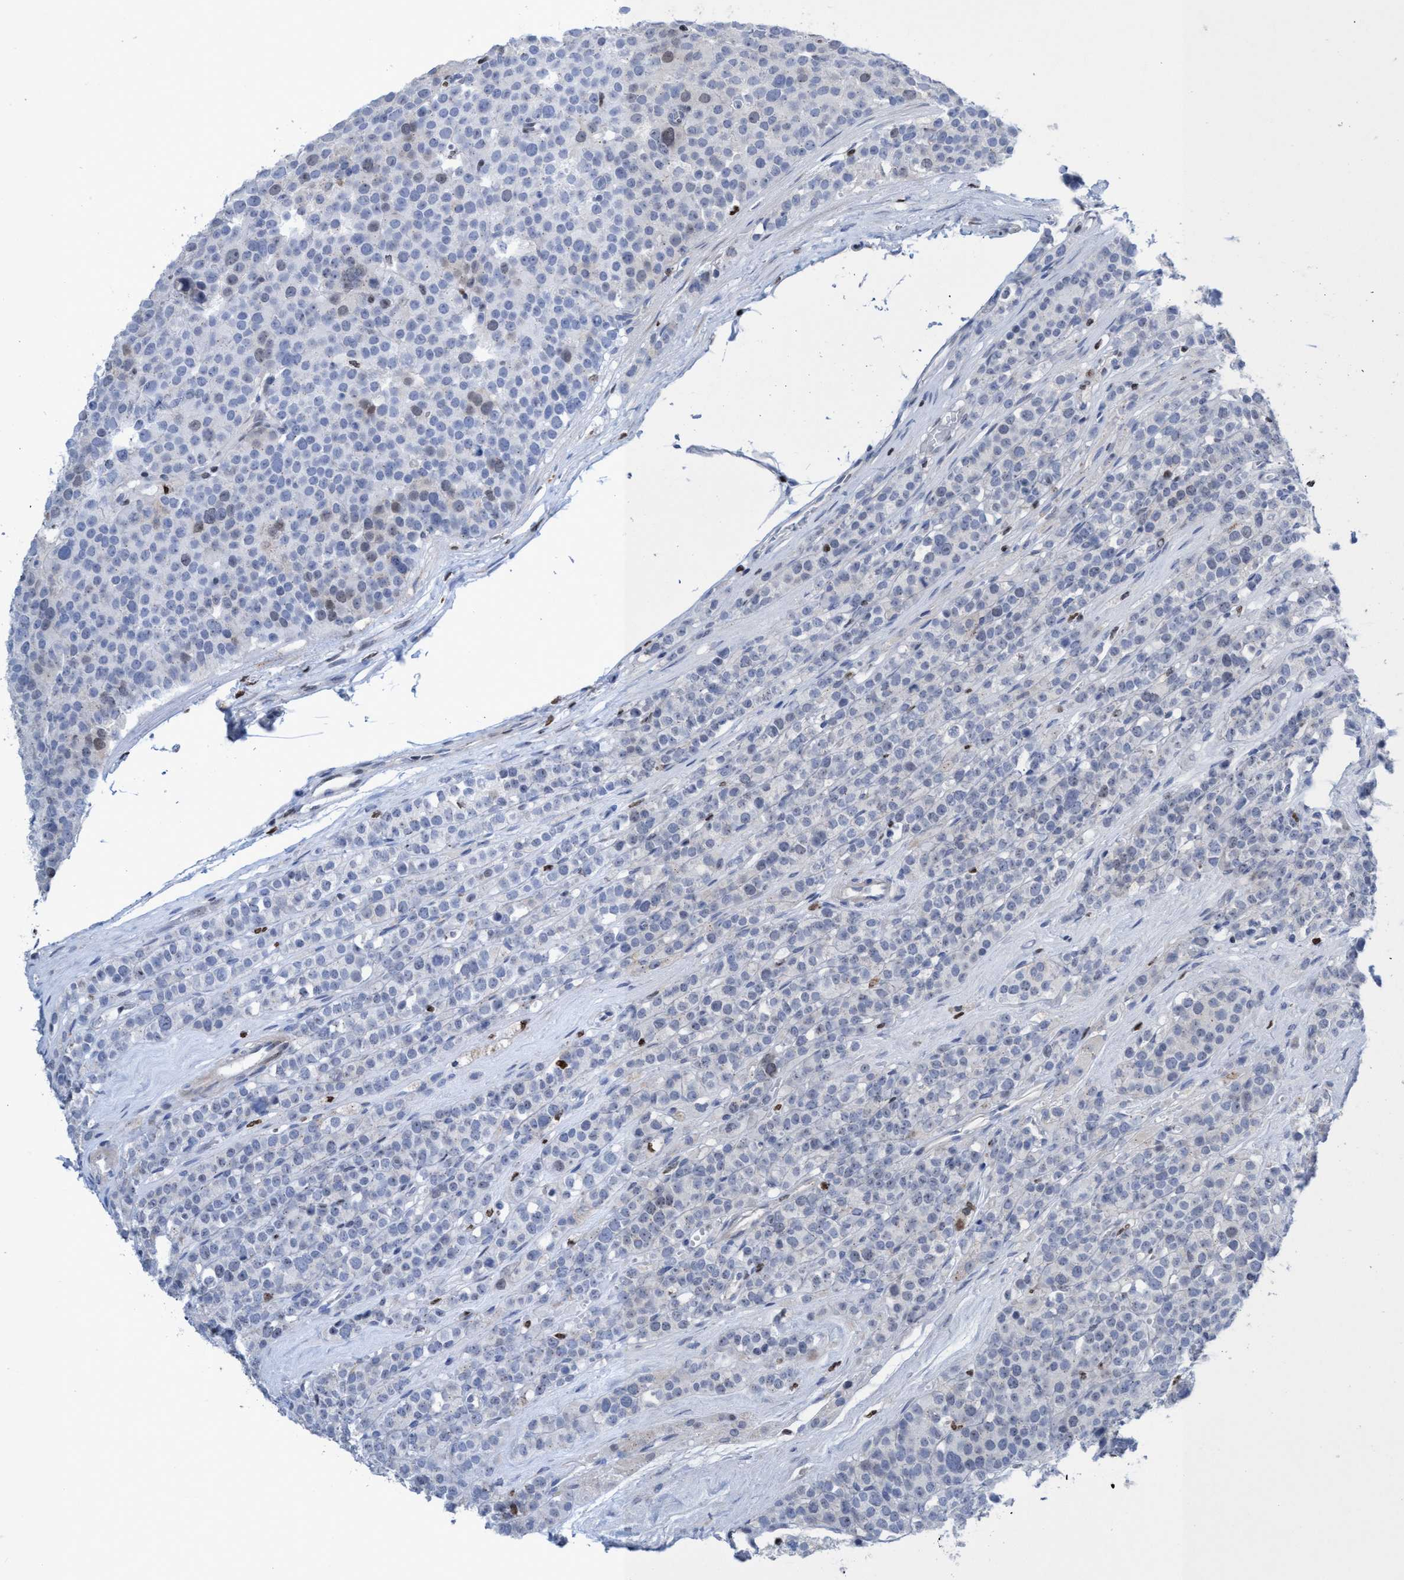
{"staining": {"intensity": "negative", "quantity": "none", "location": "none"}, "tissue": "testis cancer", "cell_type": "Tumor cells", "image_type": "cancer", "snomed": [{"axis": "morphology", "description": "Seminoma, NOS"}, {"axis": "topography", "description": "Testis"}], "caption": "Immunohistochemistry (IHC) histopathology image of seminoma (testis) stained for a protein (brown), which demonstrates no staining in tumor cells. (DAB IHC, high magnification).", "gene": "CBX2", "patient": {"sex": "male", "age": 71}}